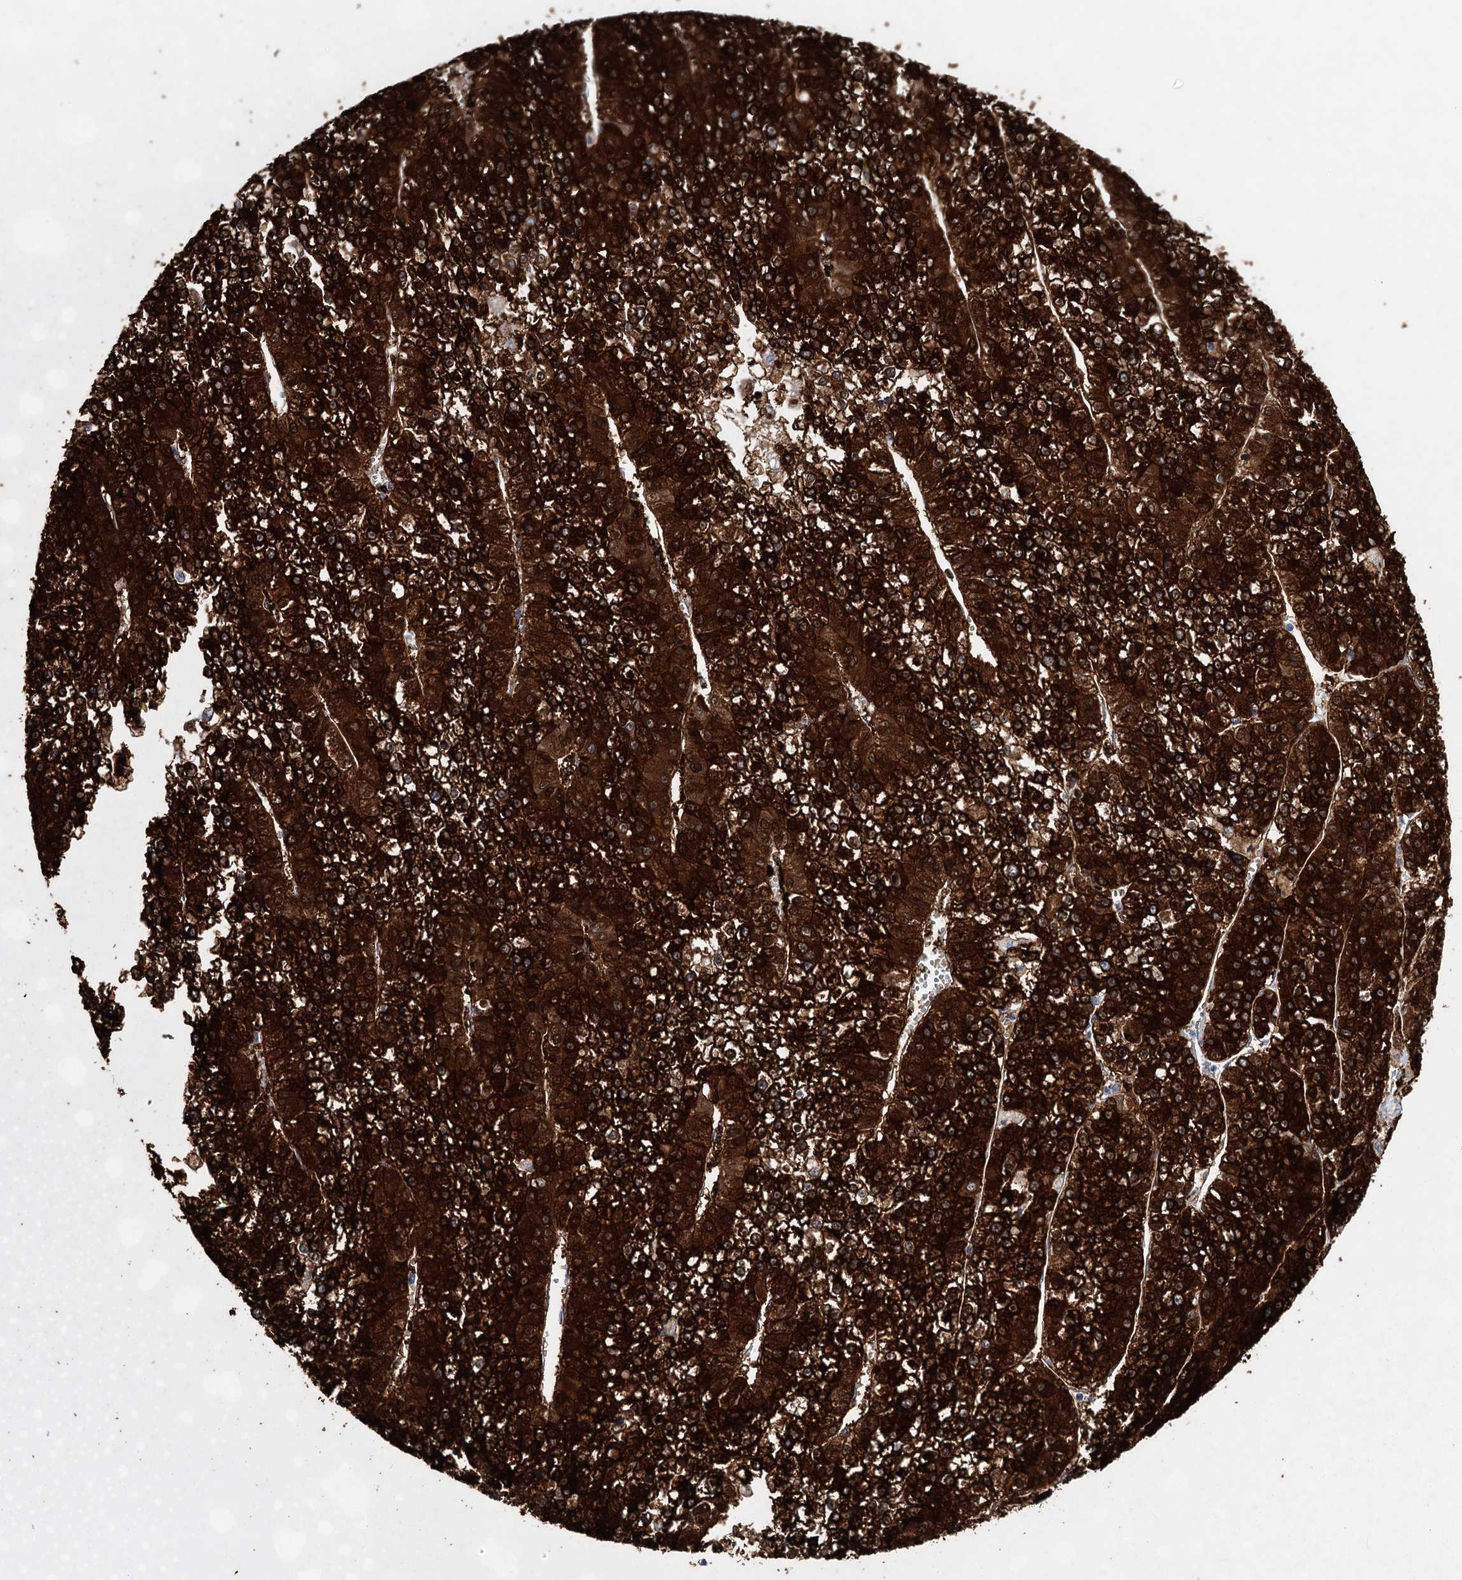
{"staining": {"intensity": "strong", "quantity": ">75%", "location": "cytoplasmic/membranous"}, "tissue": "liver cancer", "cell_type": "Tumor cells", "image_type": "cancer", "snomed": [{"axis": "morphology", "description": "Carcinoma, Hepatocellular, NOS"}, {"axis": "topography", "description": "Liver"}], "caption": "Immunohistochemistry (IHC) image of hepatocellular carcinoma (liver) stained for a protein (brown), which reveals high levels of strong cytoplasmic/membranous staining in about >75% of tumor cells.", "gene": "UGDH", "patient": {"sex": "female", "age": 73}}